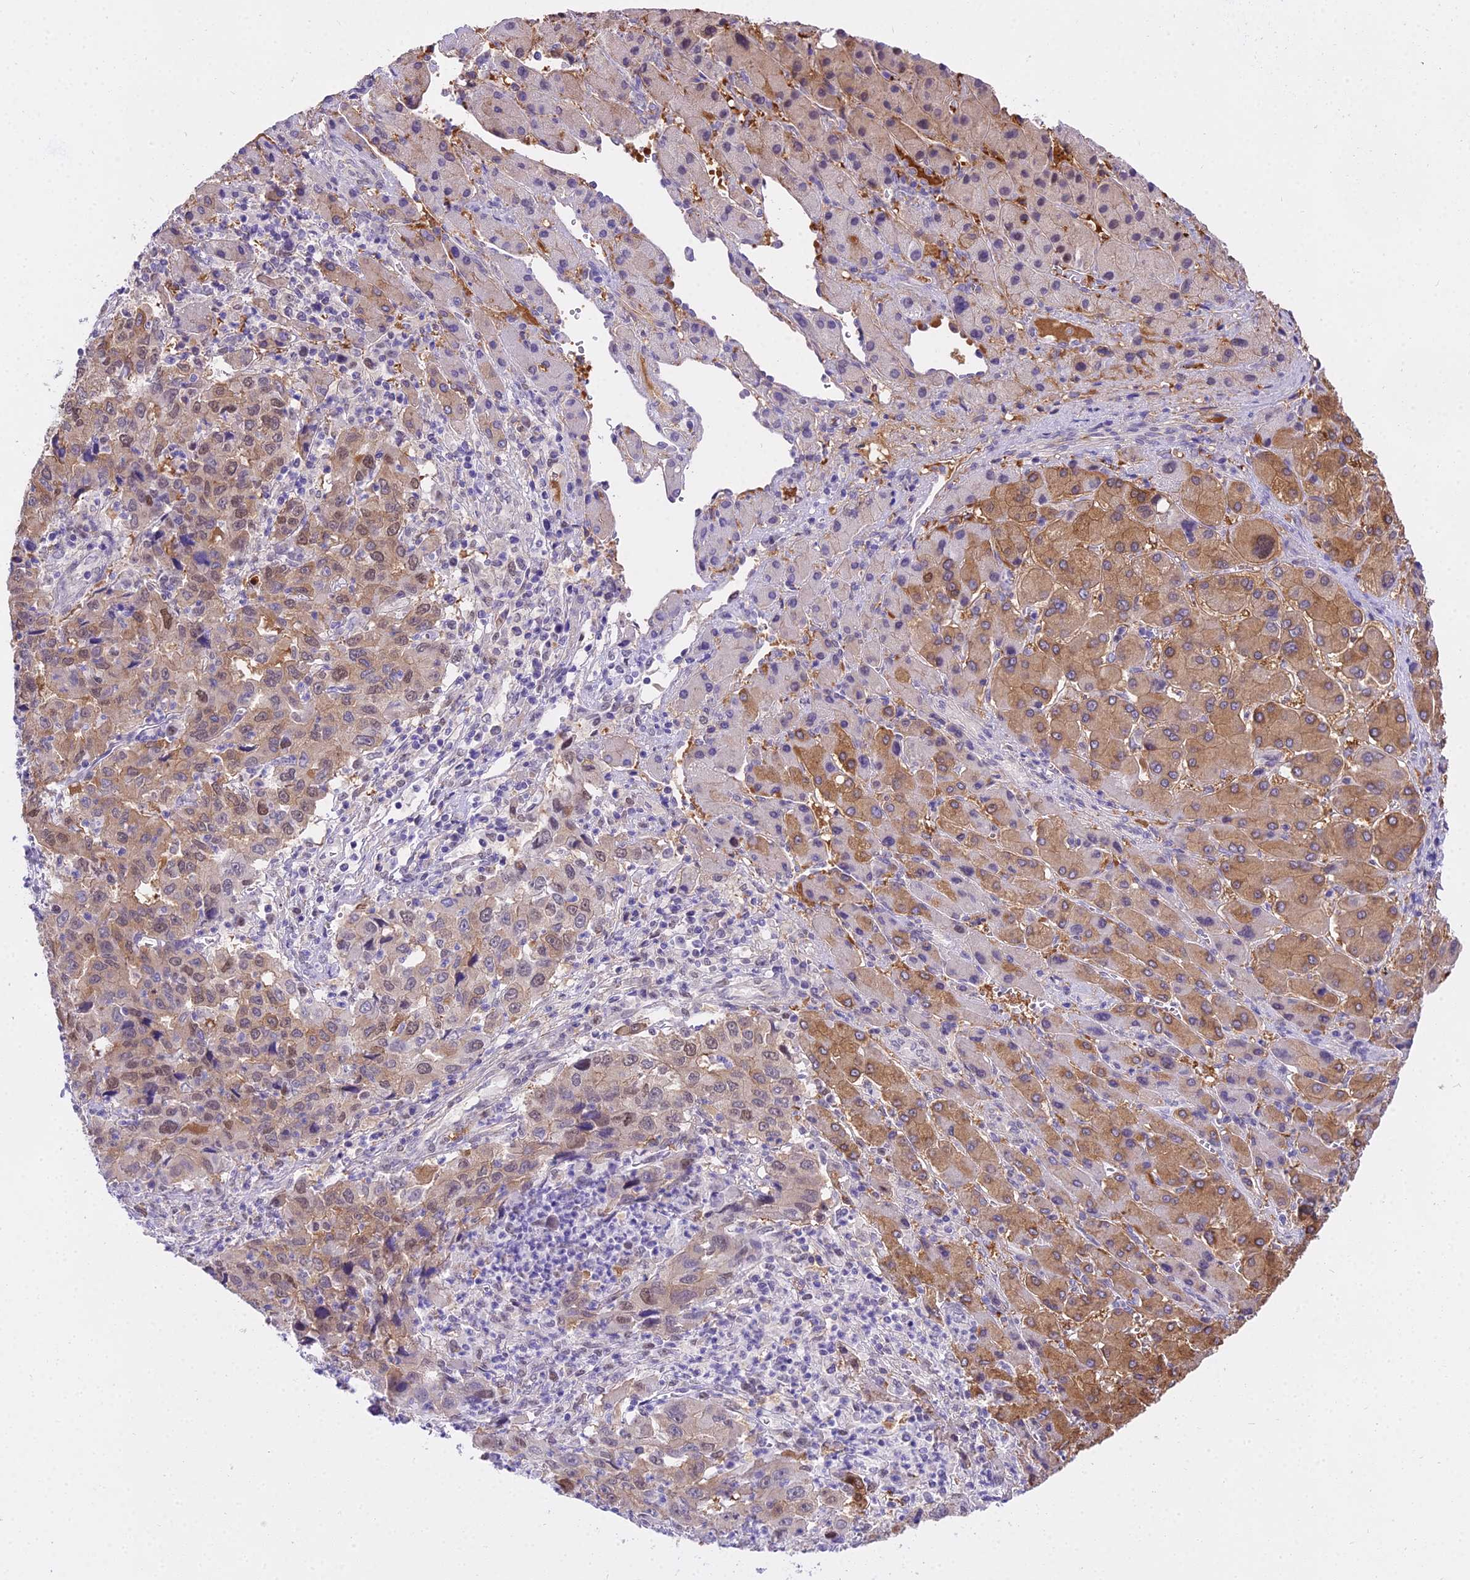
{"staining": {"intensity": "weak", "quantity": ">75%", "location": "cytoplasmic/membranous,nuclear"}, "tissue": "liver cancer", "cell_type": "Tumor cells", "image_type": "cancer", "snomed": [{"axis": "morphology", "description": "Carcinoma, Hepatocellular, NOS"}, {"axis": "topography", "description": "Liver"}], "caption": "An immunohistochemistry image of neoplastic tissue is shown. Protein staining in brown labels weak cytoplasmic/membranous and nuclear positivity in hepatocellular carcinoma (liver) within tumor cells.", "gene": "MAT2A", "patient": {"sex": "male", "age": 63}}